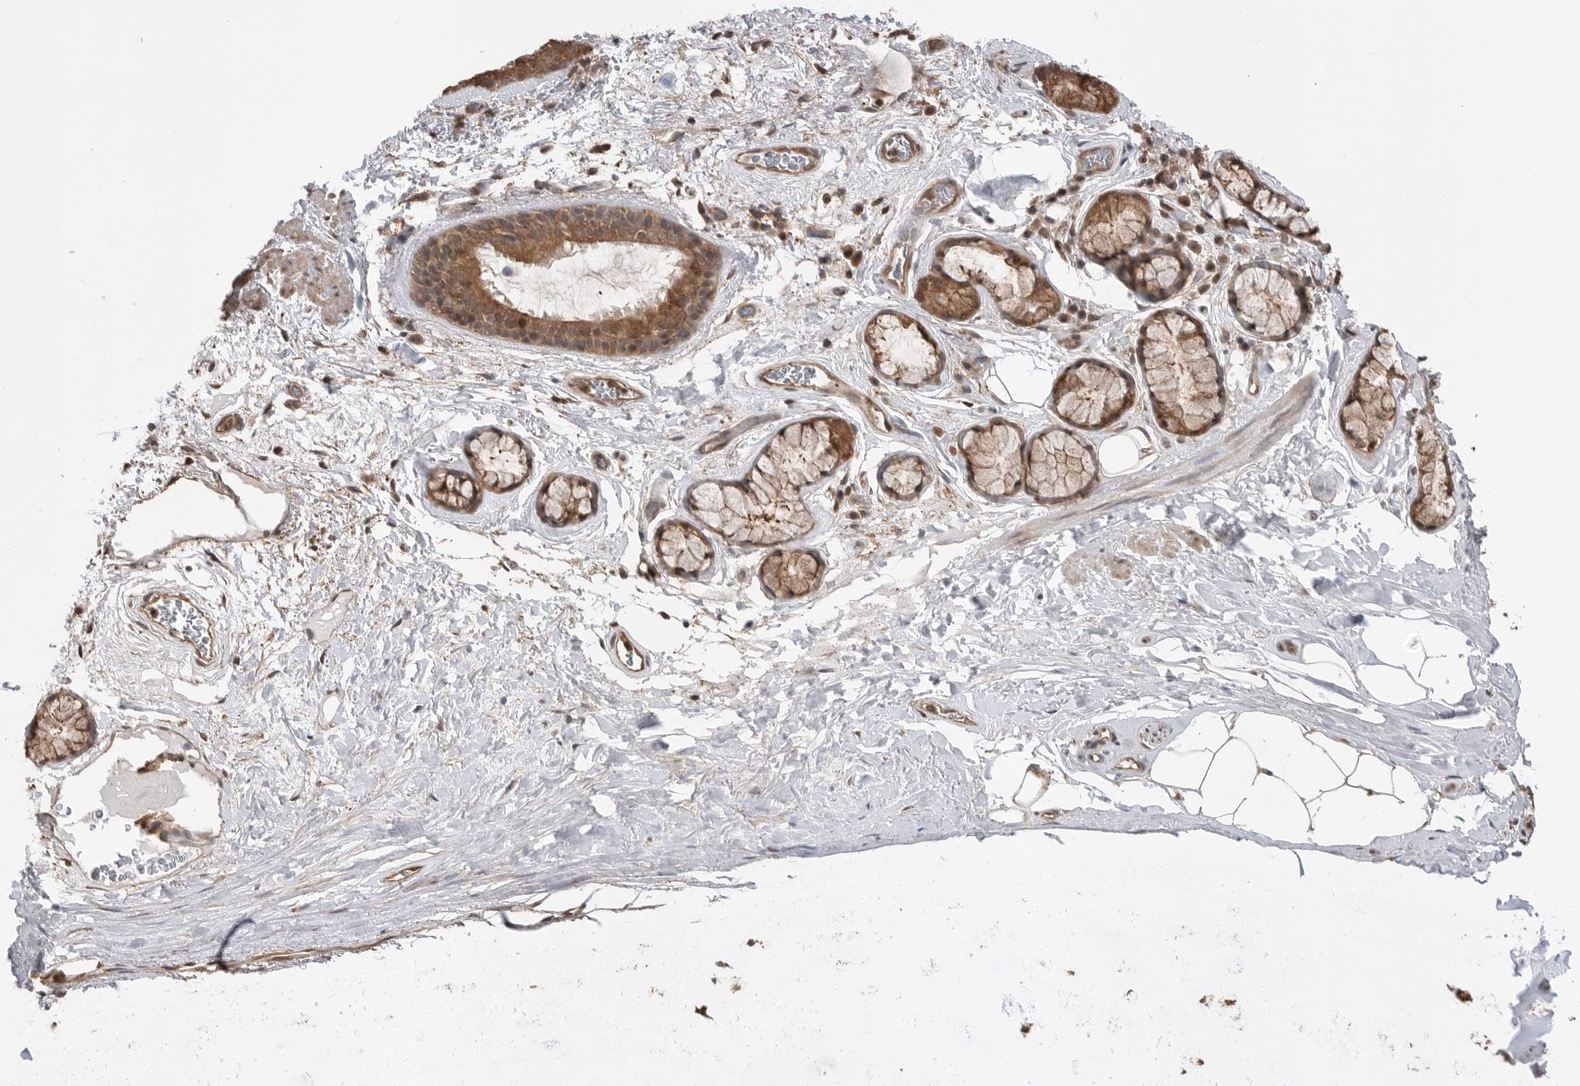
{"staining": {"intensity": "moderate", "quantity": ">75%", "location": "cytoplasmic/membranous"}, "tissue": "bronchus", "cell_type": "Respiratory epithelial cells", "image_type": "normal", "snomed": [{"axis": "morphology", "description": "Normal tissue, NOS"}, {"axis": "topography", "description": "Cartilage tissue"}], "caption": "Brown immunohistochemical staining in normal bronchus exhibits moderate cytoplasmic/membranous staining in approximately >75% of respiratory epithelial cells.", "gene": "PEAK1", "patient": {"sex": "female", "age": 63}}